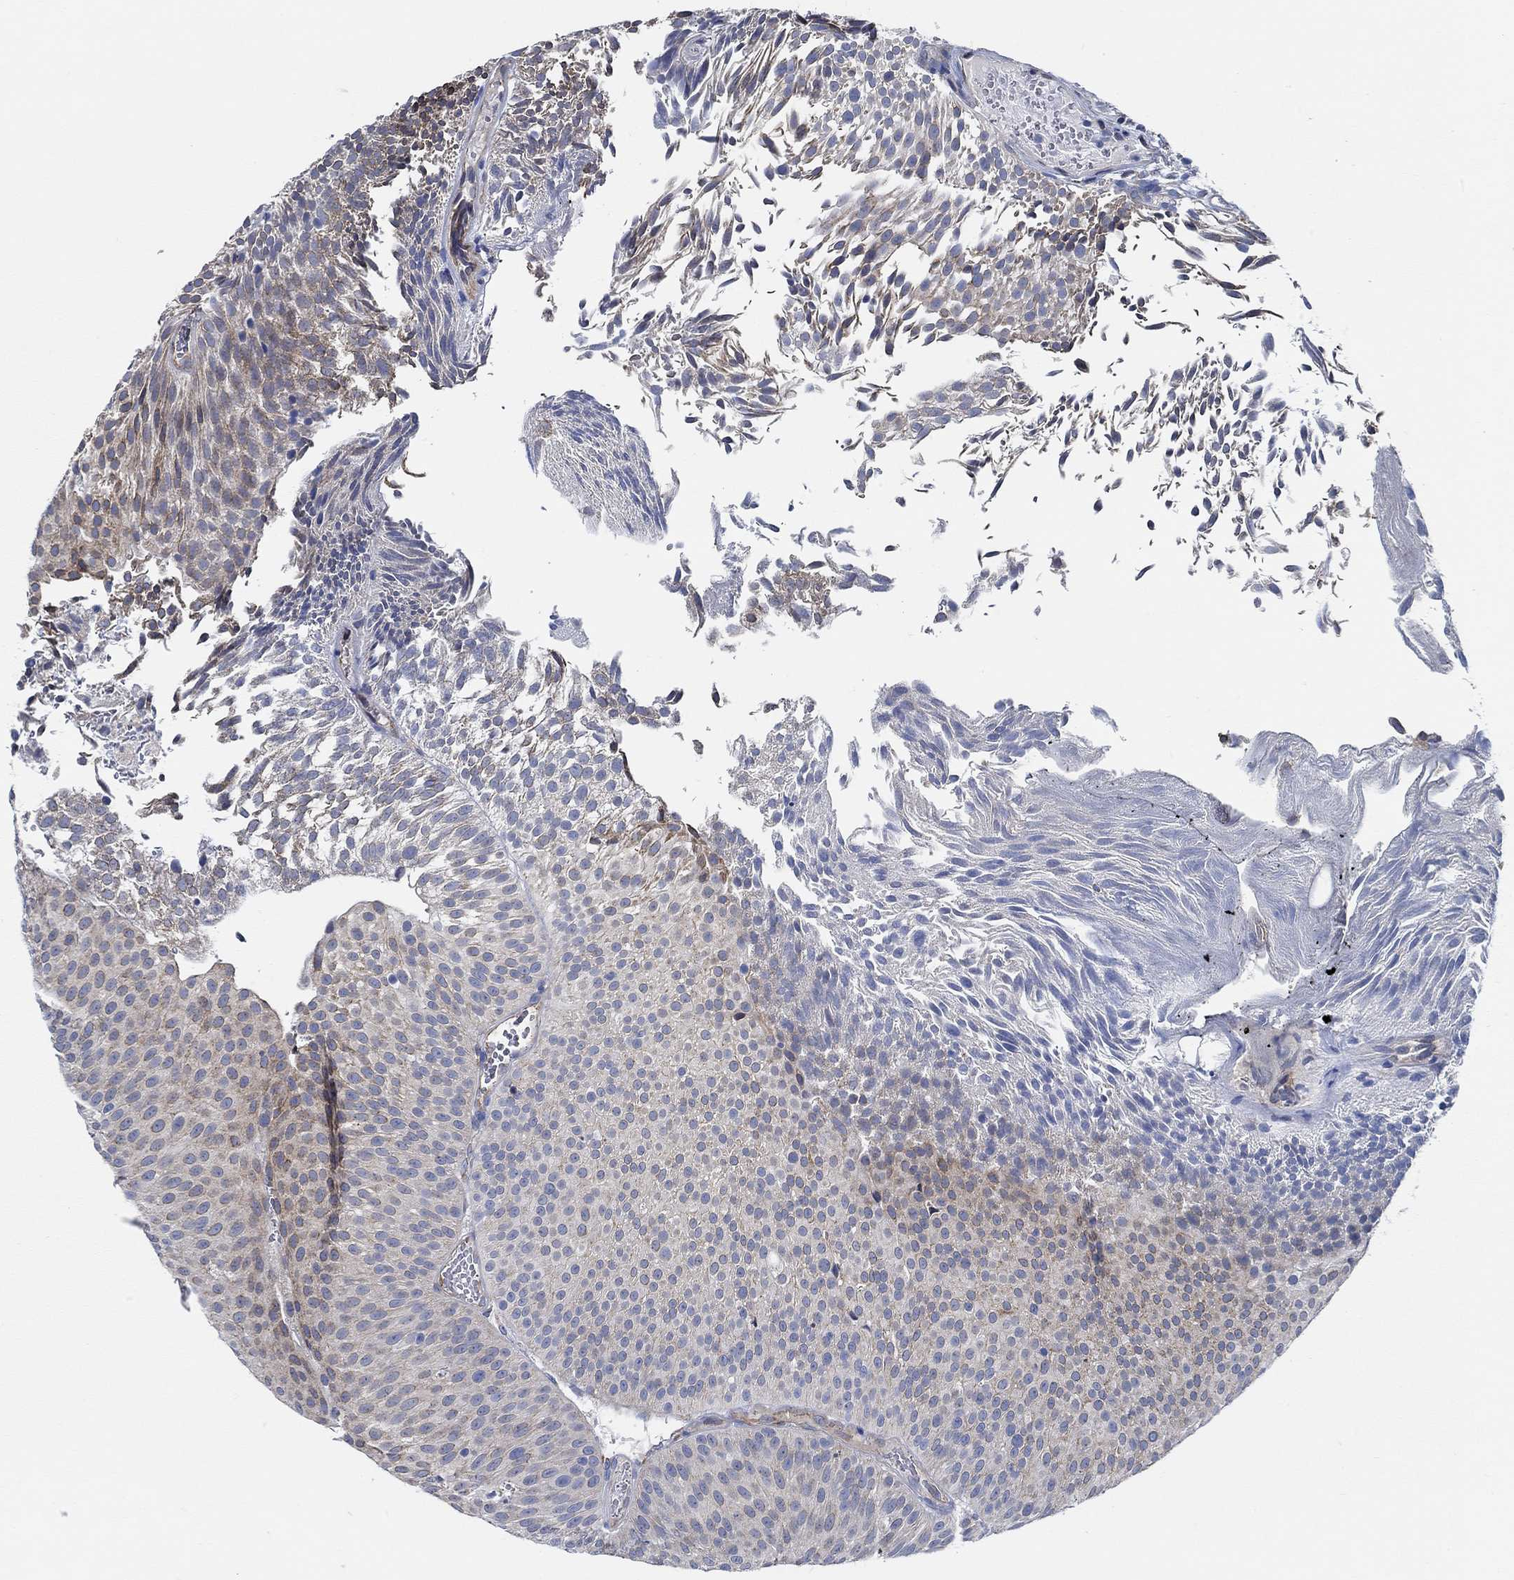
{"staining": {"intensity": "weak", "quantity": "25%-75%", "location": "cytoplasmic/membranous"}, "tissue": "urothelial cancer", "cell_type": "Tumor cells", "image_type": "cancer", "snomed": [{"axis": "morphology", "description": "Urothelial carcinoma, Low grade"}, {"axis": "topography", "description": "Urinary bladder"}], "caption": "Immunohistochemical staining of urothelial carcinoma (low-grade) demonstrates low levels of weak cytoplasmic/membranous expression in approximately 25%-75% of tumor cells.", "gene": "HECW2", "patient": {"sex": "male", "age": 65}}